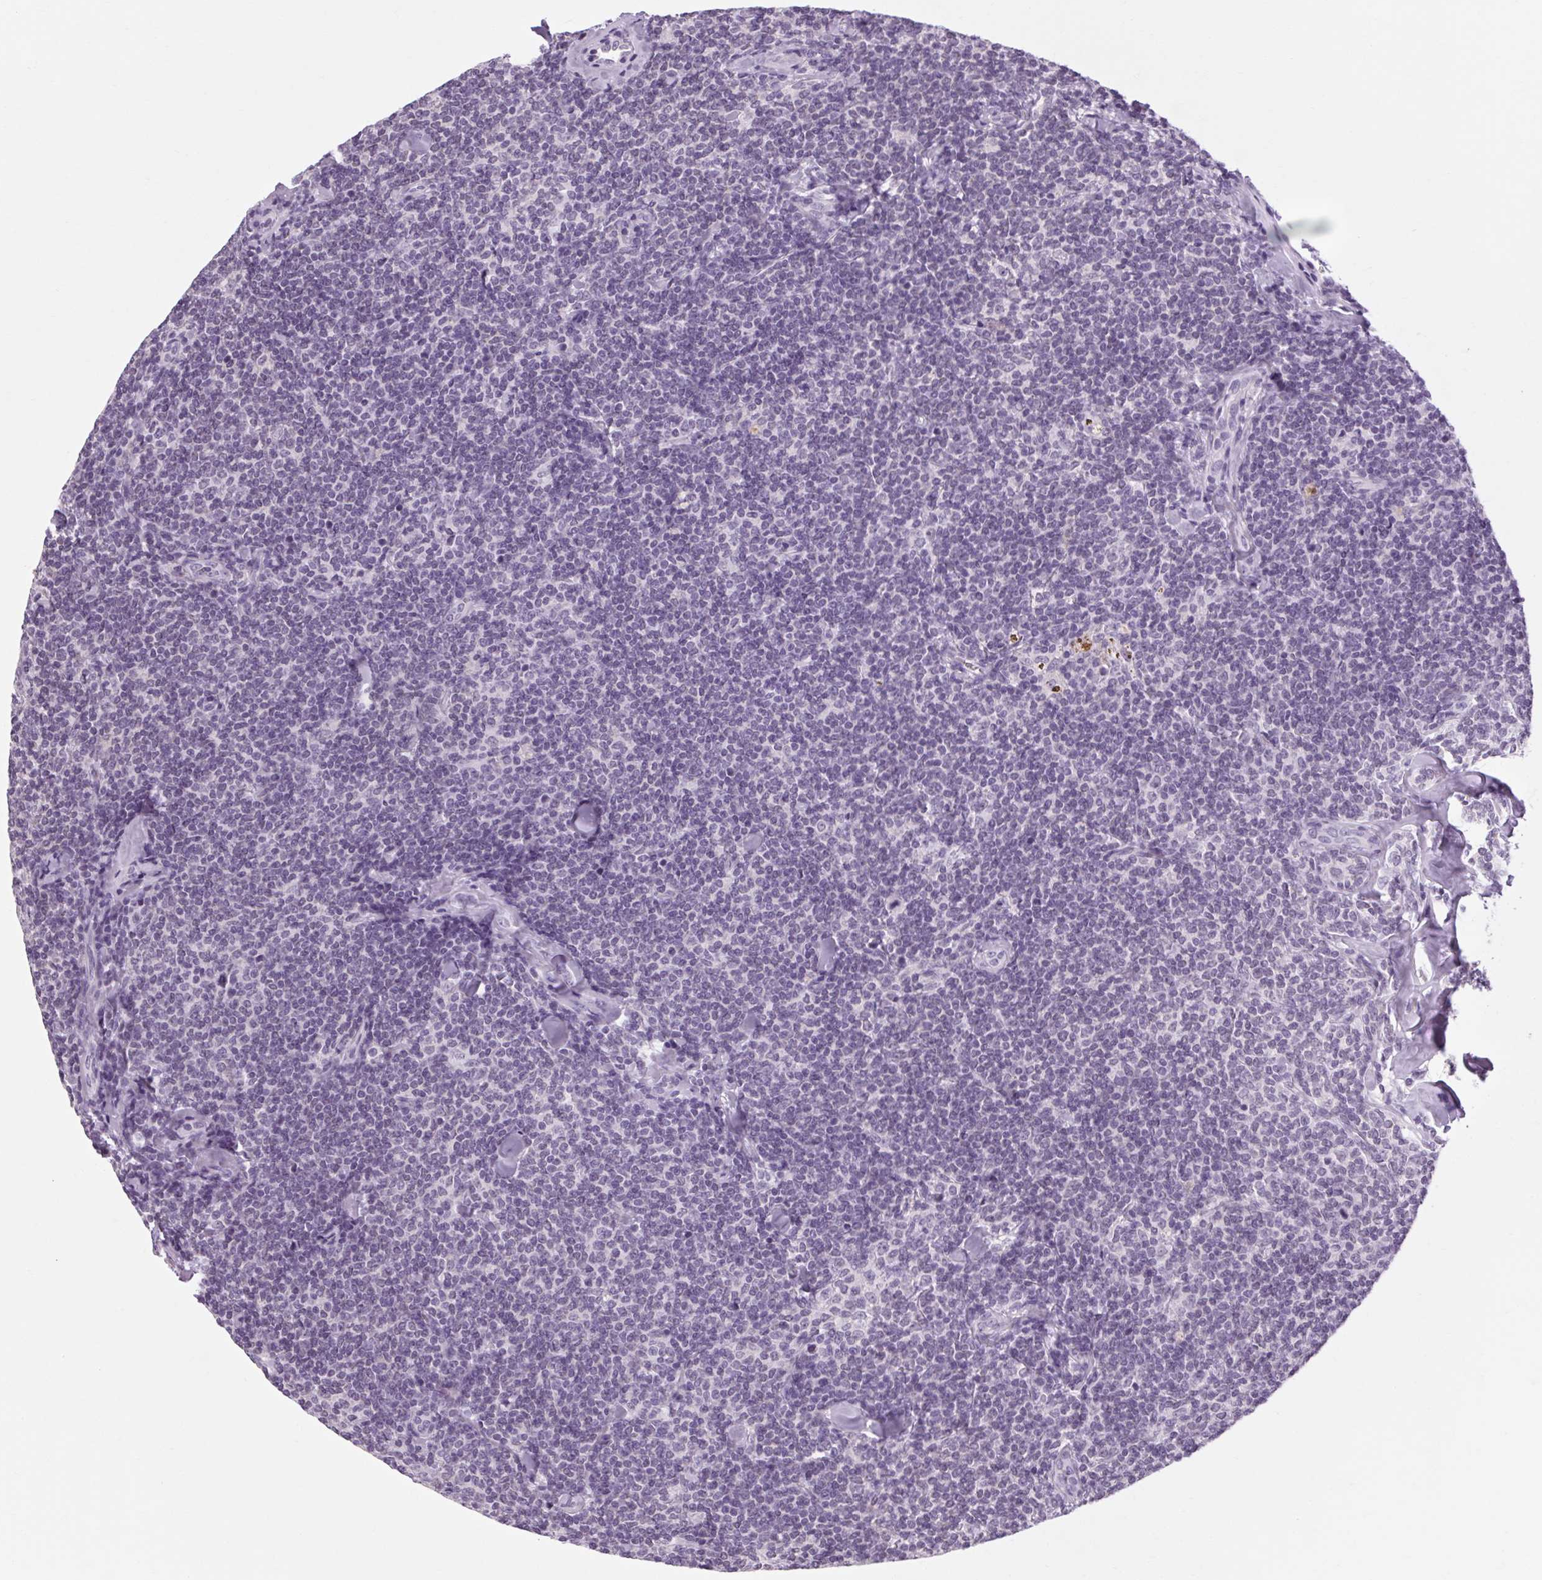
{"staining": {"intensity": "negative", "quantity": "none", "location": "none"}, "tissue": "lymphoma", "cell_type": "Tumor cells", "image_type": "cancer", "snomed": [{"axis": "morphology", "description": "Malignant lymphoma, non-Hodgkin's type, Low grade"}, {"axis": "topography", "description": "Lymph node"}], "caption": "High power microscopy photomicrograph of an IHC photomicrograph of lymphoma, revealing no significant positivity in tumor cells.", "gene": "KLHL40", "patient": {"sex": "female", "age": 56}}